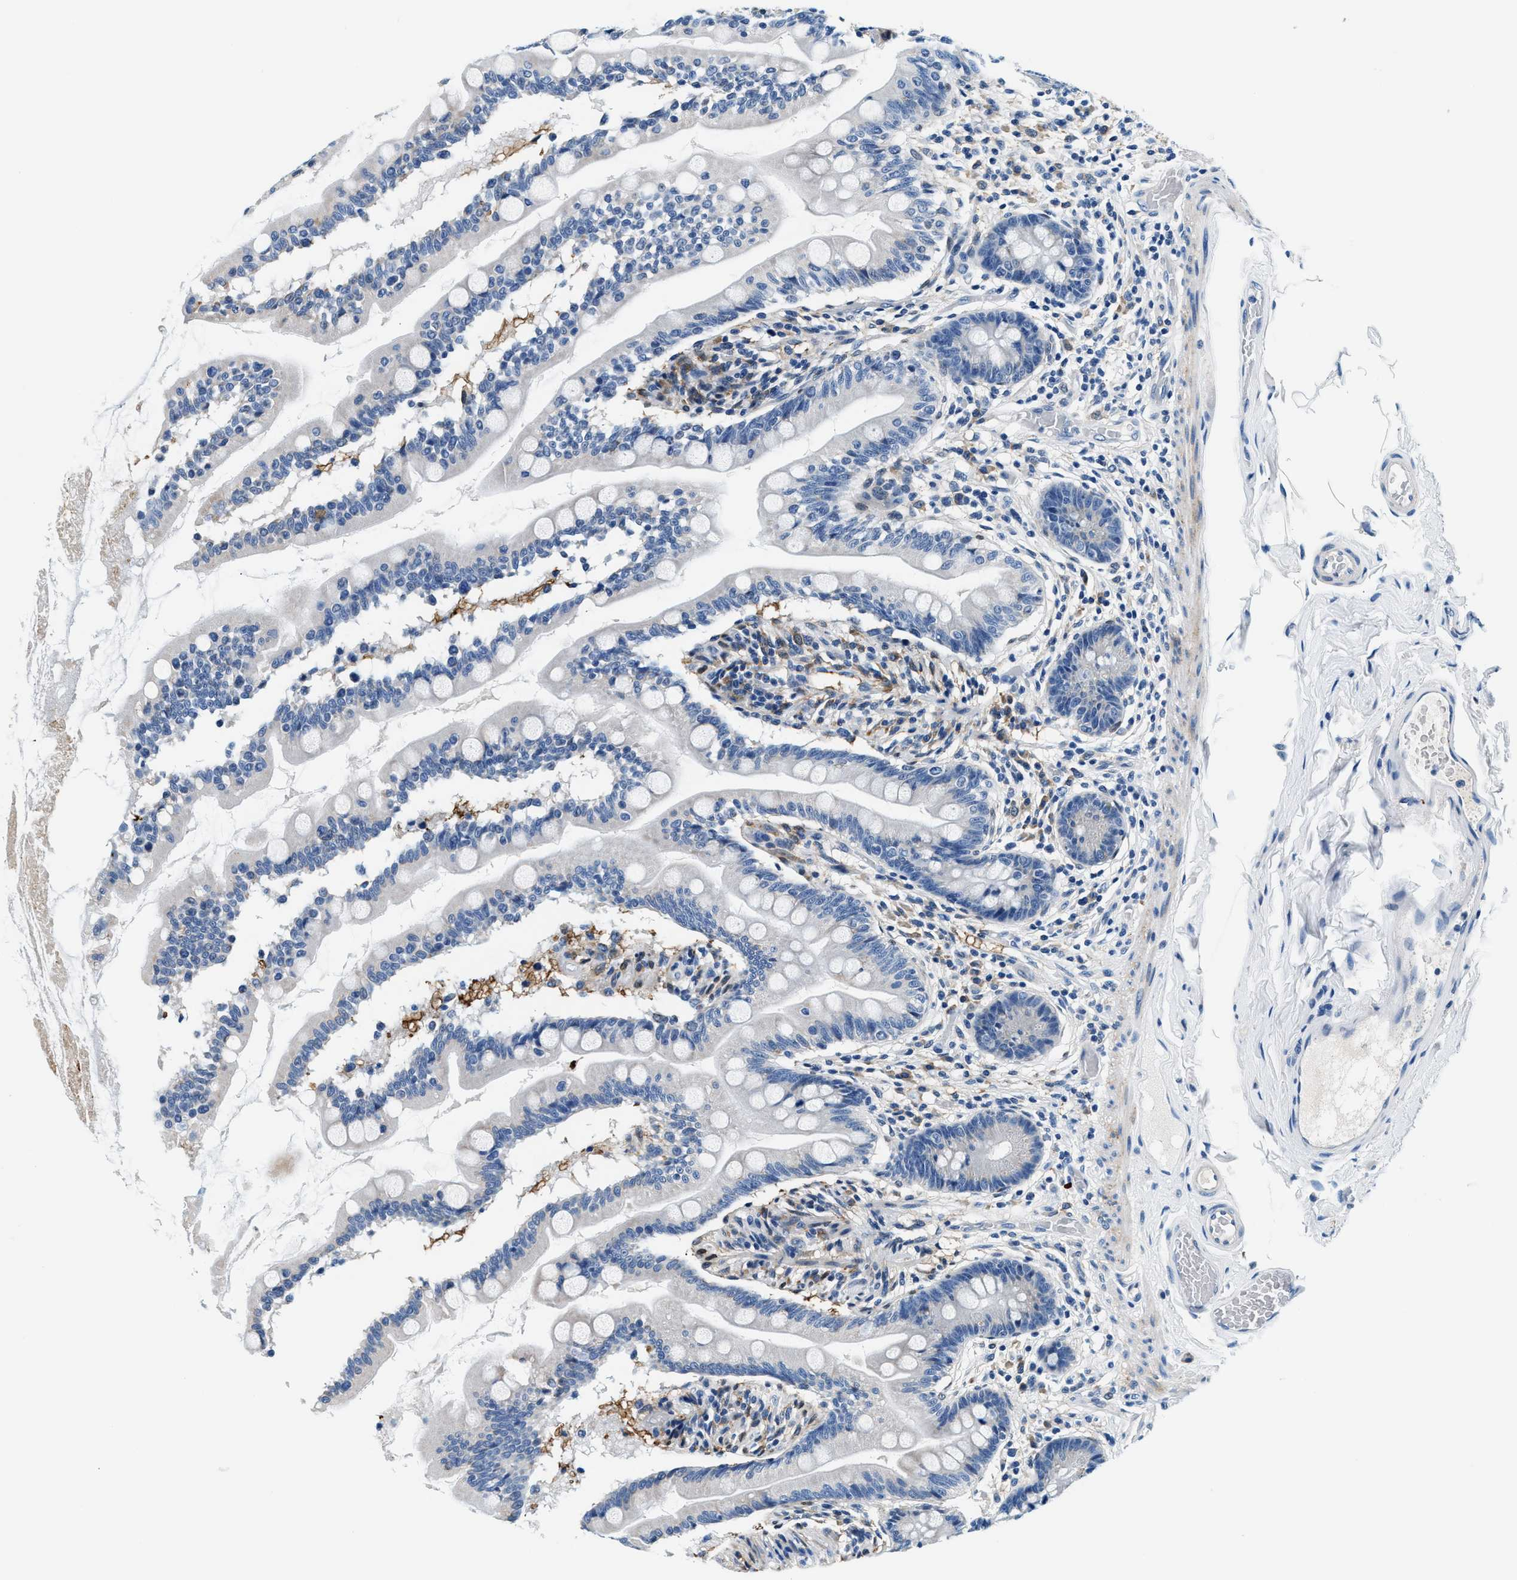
{"staining": {"intensity": "weak", "quantity": "<25%", "location": "cytoplasmic/membranous"}, "tissue": "small intestine", "cell_type": "Glandular cells", "image_type": "normal", "snomed": [{"axis": "morphology", "description": "Normal tissue, NOS"}, {"axis": "topography", "description": "Small intestine"}], "caption": "Immunohistochemistry (IHC) of unremarkable small intestine exhibits no positivity in glandular cells. The staining is performed using DAB brown chromogen with nuclei counter-stained in using hematoxylin.", "gene": "SLFN11", "patient": {"sex": "female", "age": 56}}